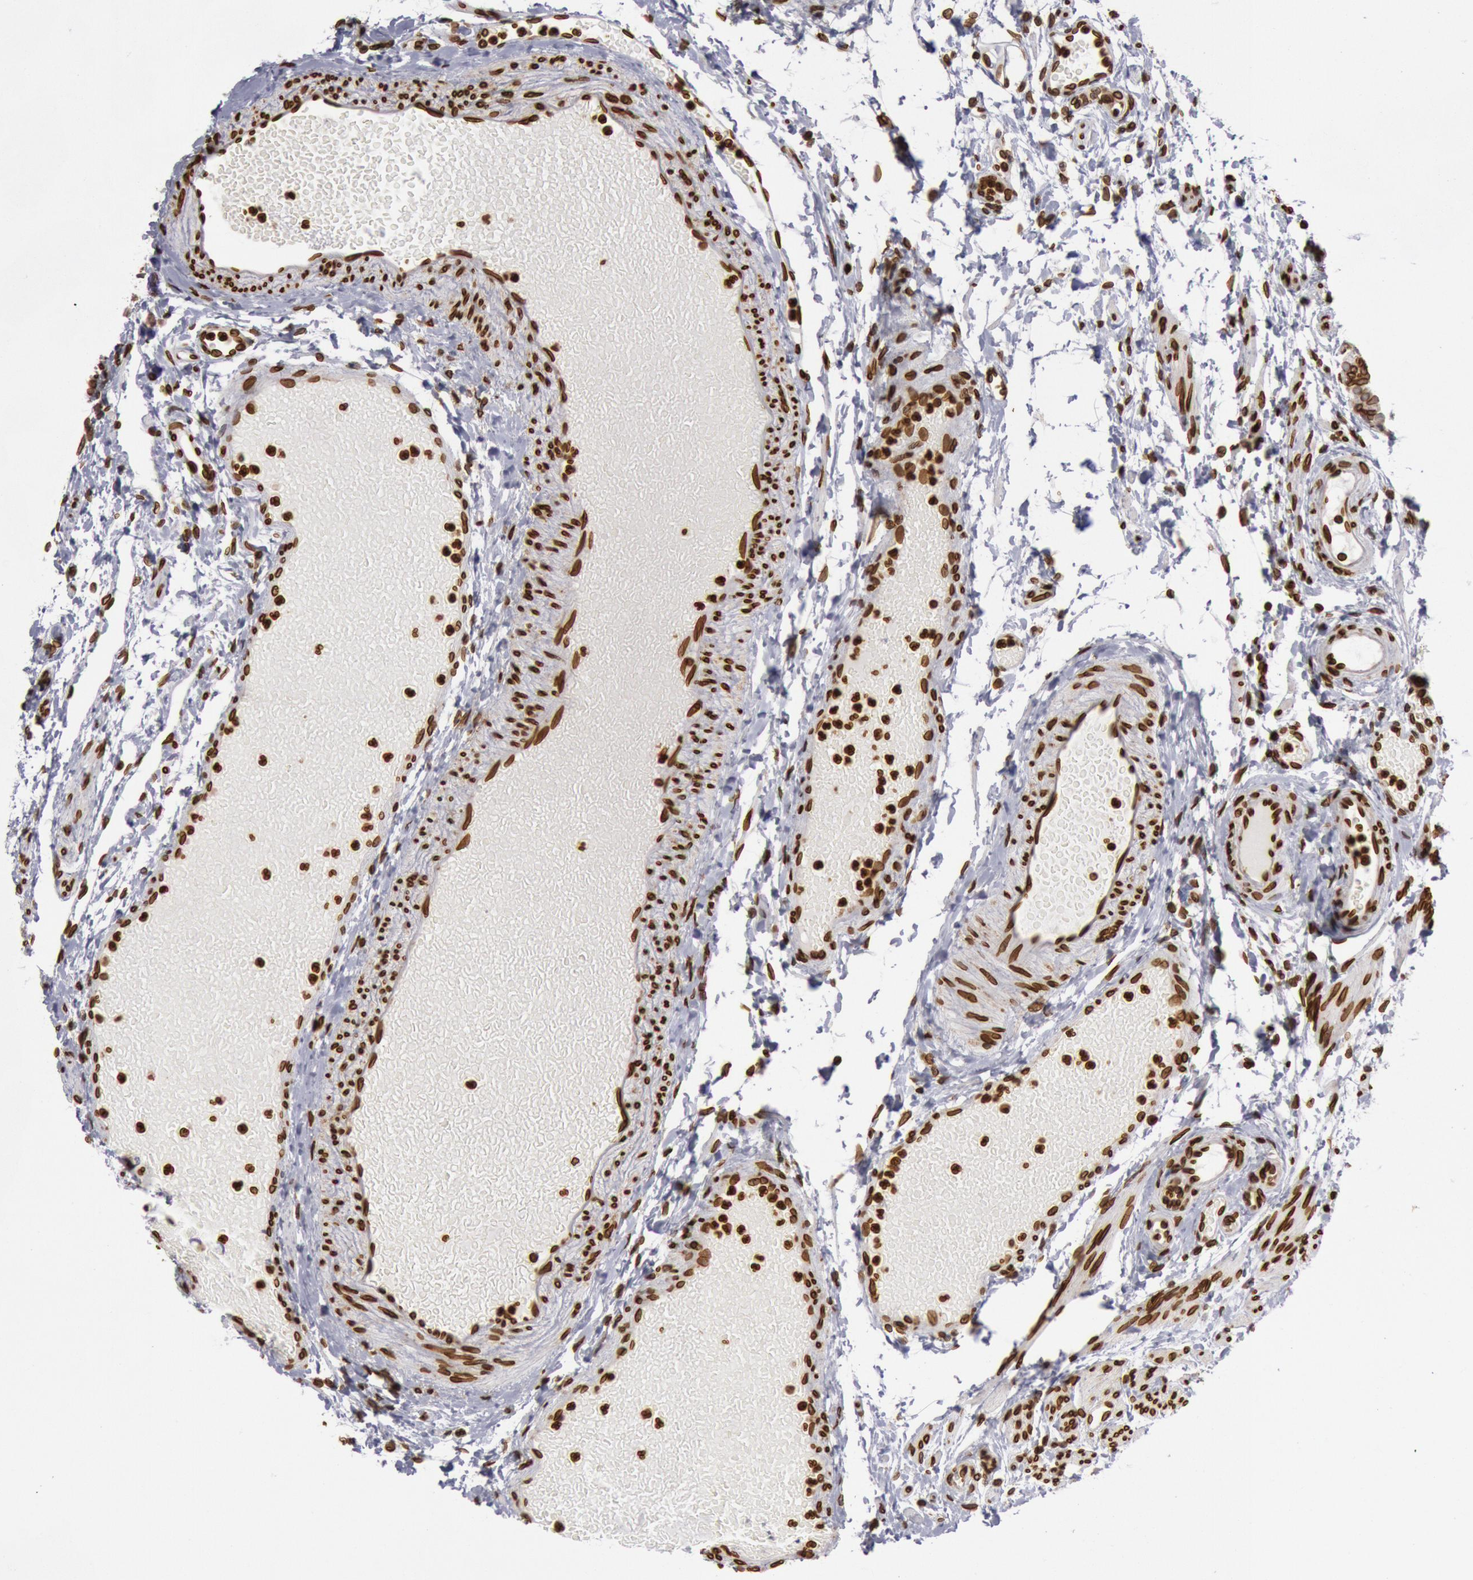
{"staining": {"intensity": "strong", "quantity": ">75%", "location": "nuclear"}, "tissue": "fallopian tube", "cell_type": "Glandular cells", "image_type": "normal", "snomed": [{"axis": "morphology", "description": "Normal tissue, NOS"}, {"axis": "morphology", "description": "Dermoid, NOS"}, {"axis": "topography", "description": "Fallopian tube"}], "caption": "Immunohistochemical staining of normal fallopian tube shows >75% levels of strong nuclear protein positivity in approximately >75% of glandular cells.", "gene": "SUN2", "patient": {"sex": "female", "age": 33}}